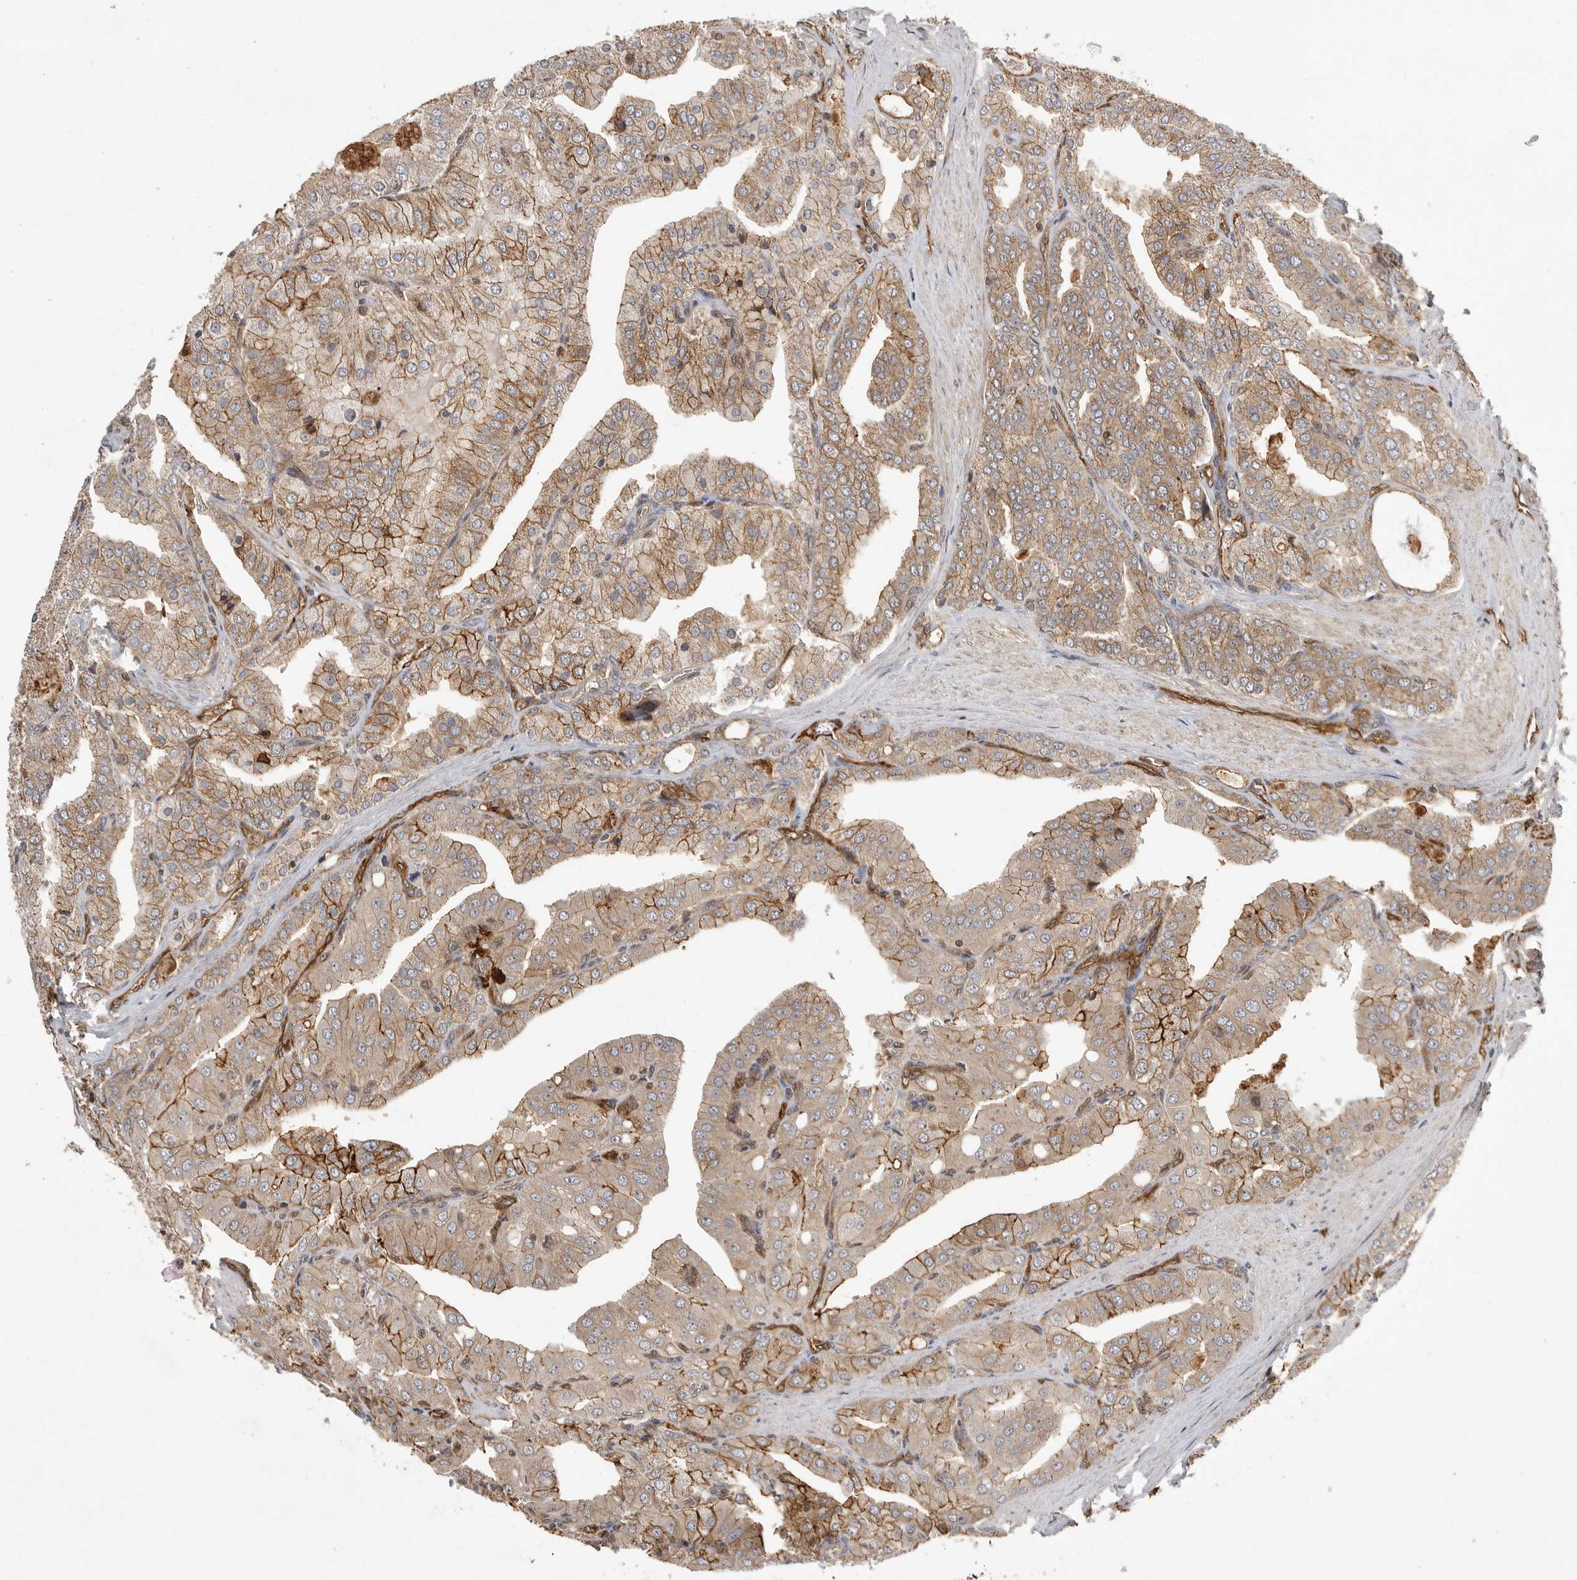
{"staining": {"intensity": "moderate", "quantity": ">75%", "location": "cytoplasmic/membranous"}, "tissue": "prostate cancer", "cell_type": "Tumor cells", "image_type": "cancer", "snomed": [{"axis": "morphology", "description": "Adenocarcinoma, High grade"}, {"axis": "topography", "description": "Prostate"}], "caption": "Human prostate adenocarcinoma (high-grade) stained with a protein marker demonstrates moderate staining in tumor cells.", "gene": "NECTIN1", "patient": {"sex": "male", "age": 50}}